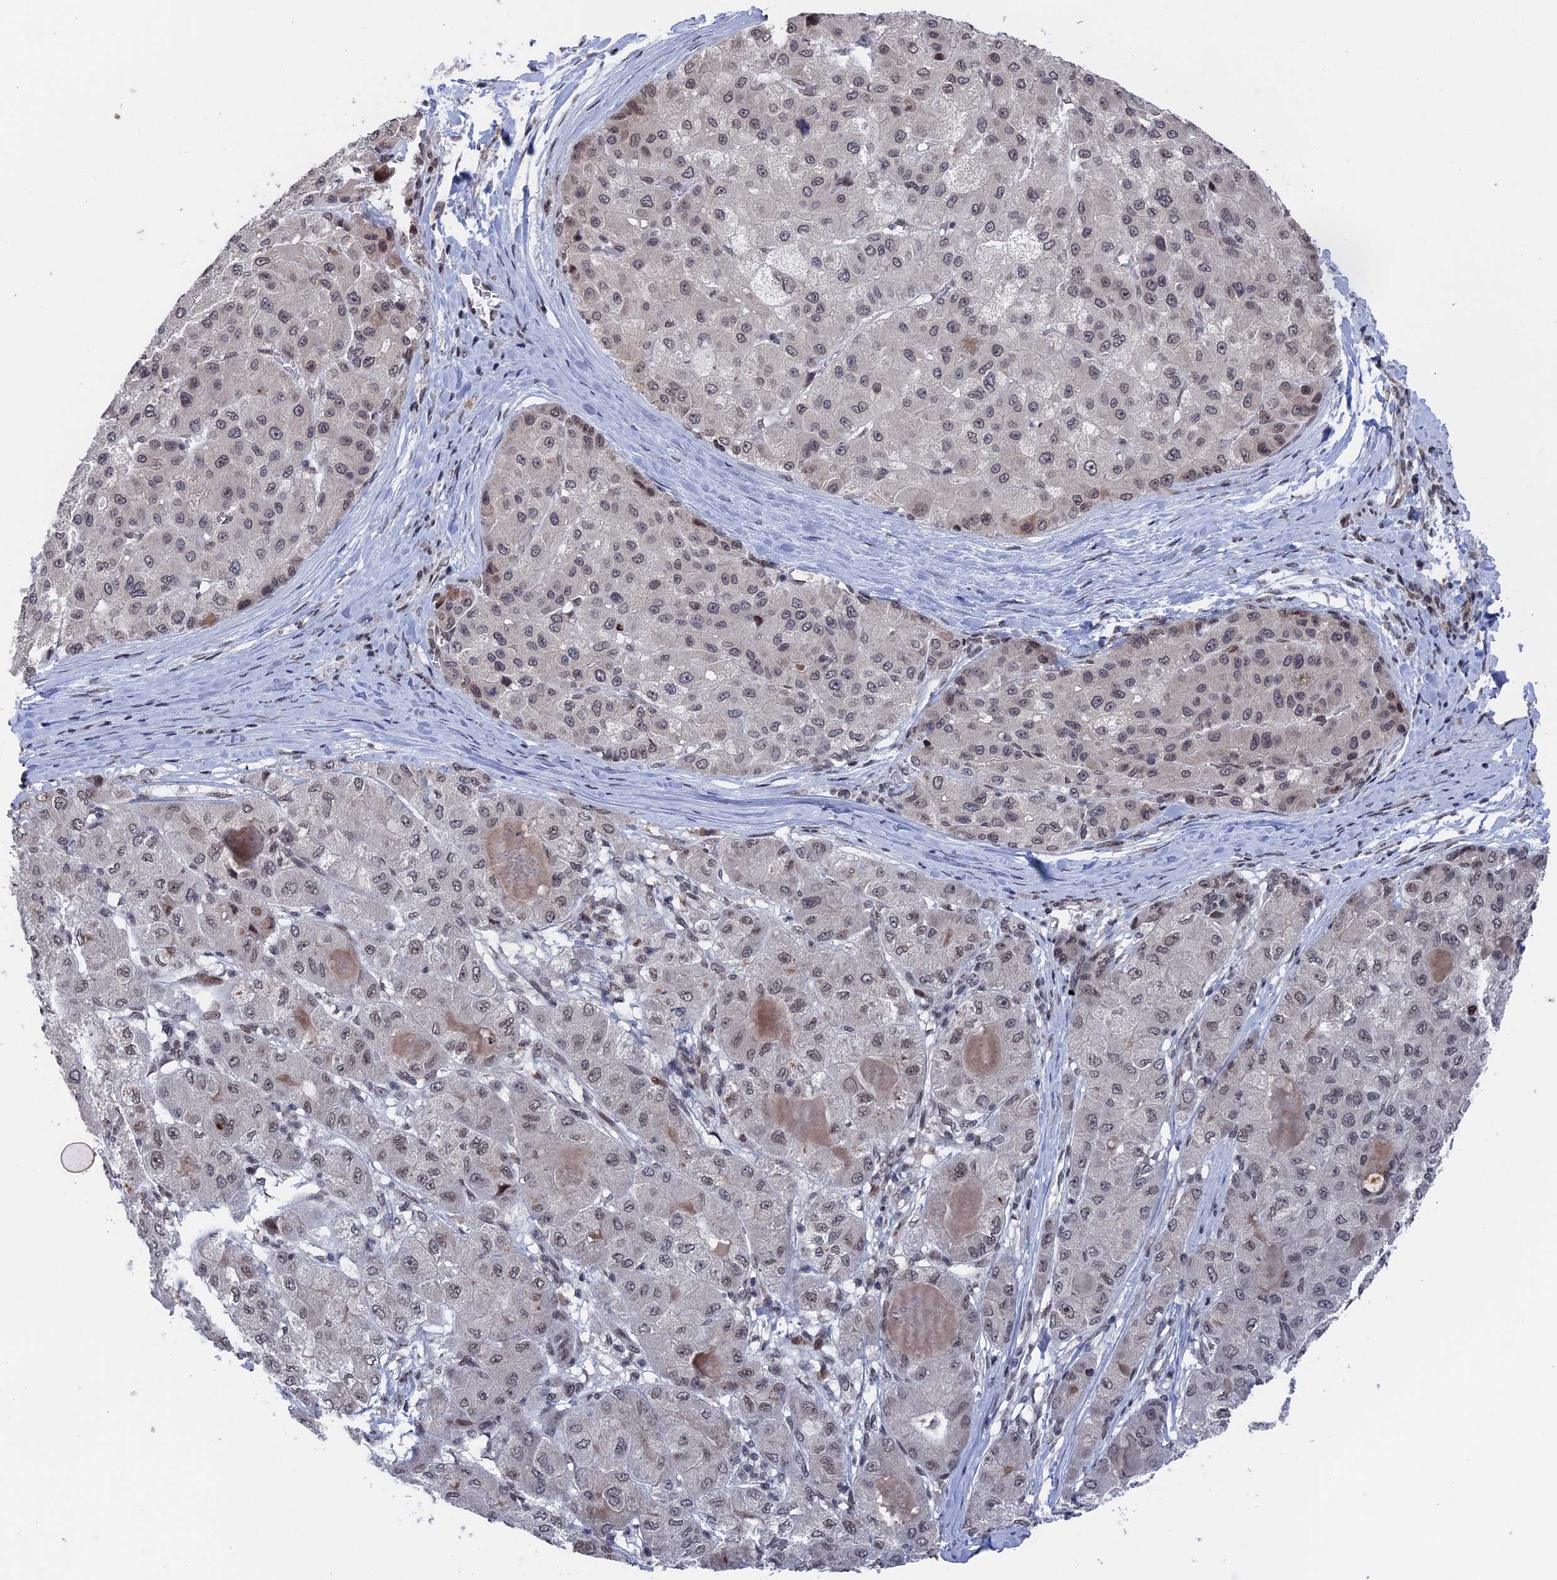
{"staining": {"intensity": "weak", "quantity": "25%-75%", "location": "nuclear"}, "tissue": "liver cancer", "cell_type": "Tumor cells", "image_type": "cancer", "snomed": [{"axis": "morphology", "description": "Carcinoma, Hepatocellular, NOS"}, {"axis": "topography", "description": "Liver"}], "caption": "Human hepatocellular carcinoma (liver) stained with a protein marker demonstrates weak staining in tumor cells.", "gene": "NR2C2AP", "patient": {"sex": "male", "age": 80}}